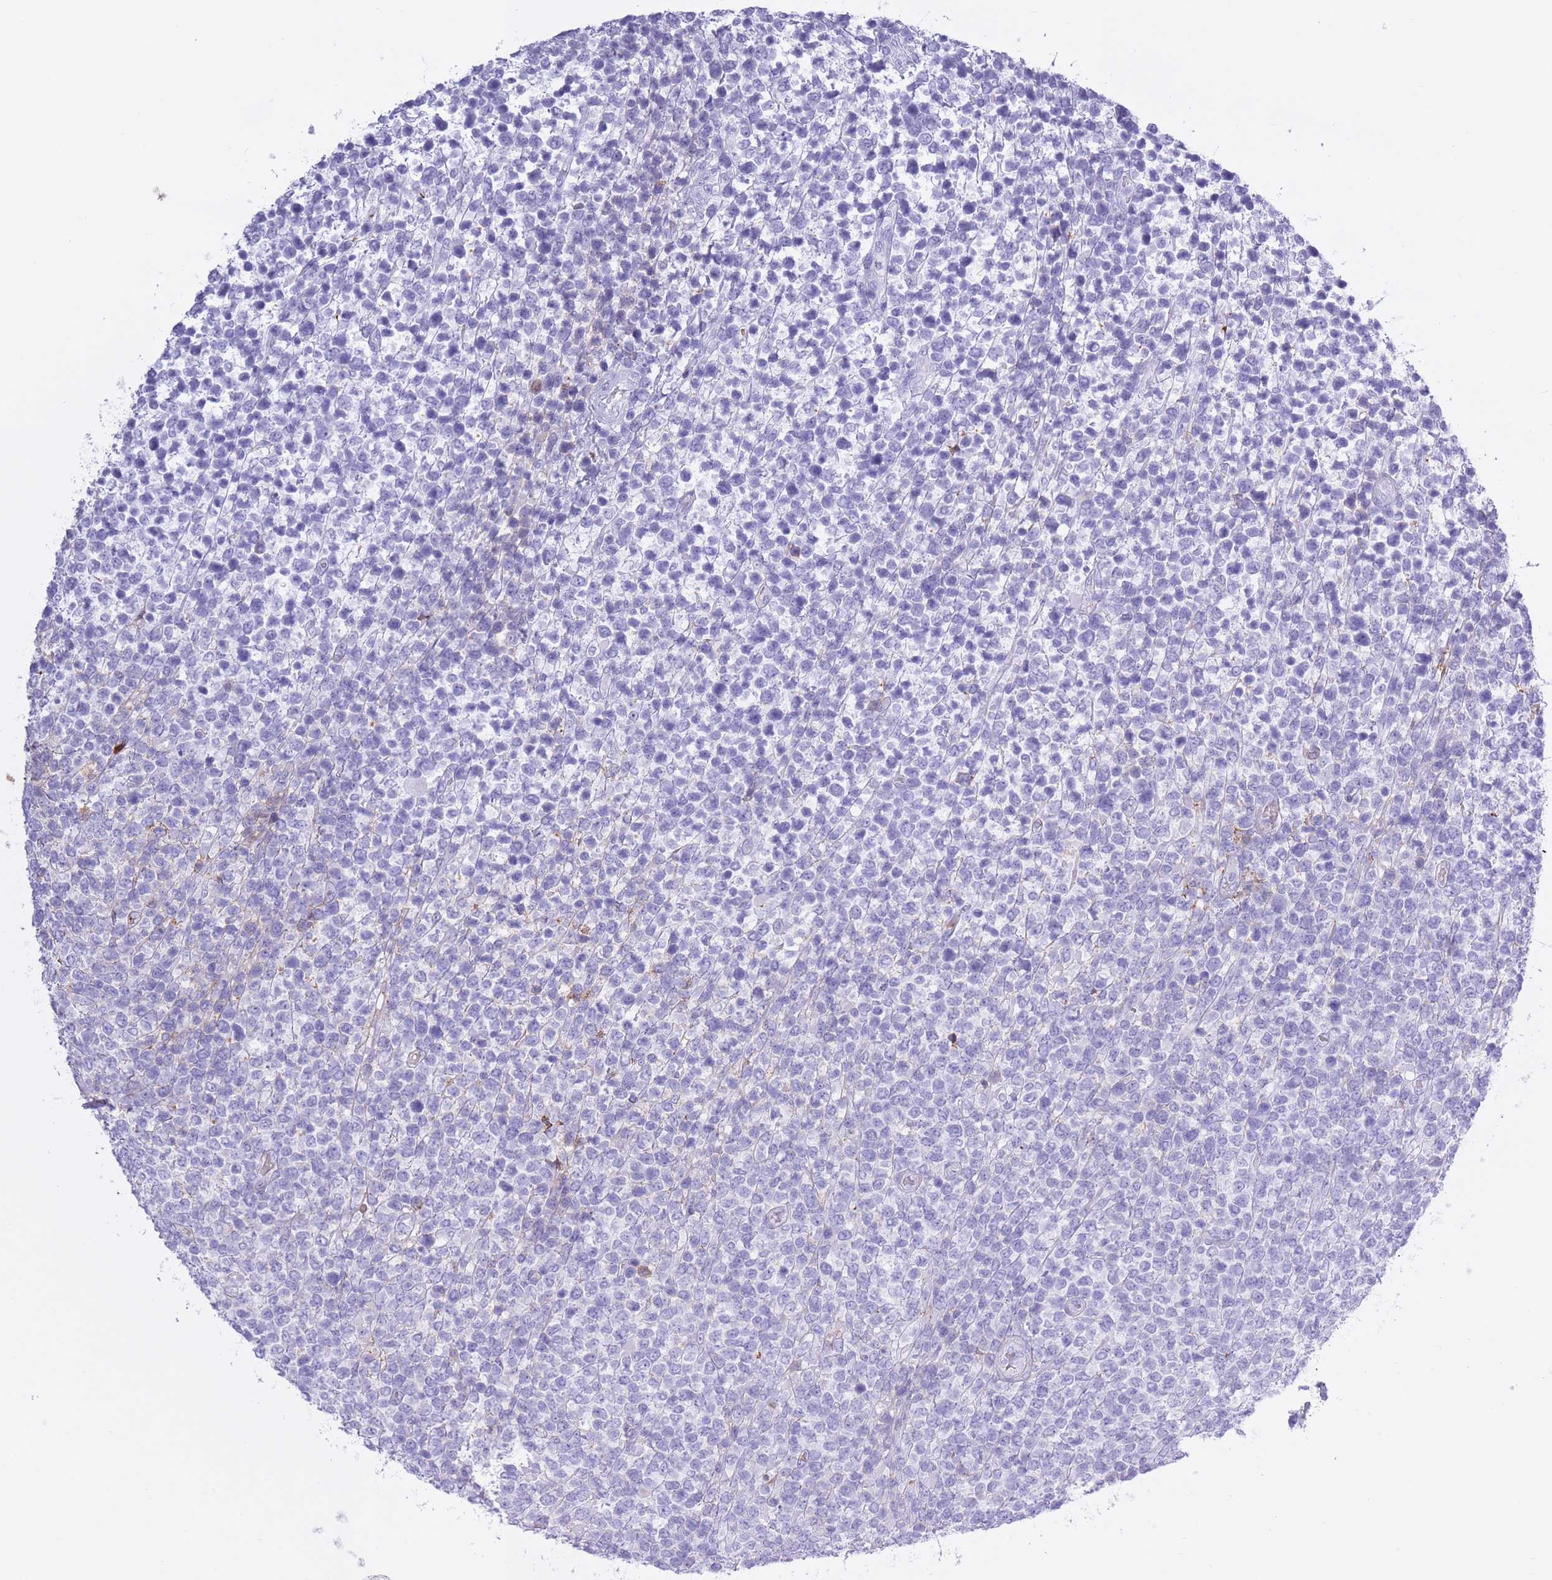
{"staining": {"intensity": "negative", "quantity": "none", "location": "none"}, "tissue": "lymphoma", "cell_type": "Tumor cells", "image_type": "cancer", "snomed": [{"axis": "morphology", "description": "Malignant lymphoma, non-Hodgkin's type, High grade"}, {"axis": "topography", "description": "Soft tissue"}], "caption": "There is no significant expression in tumor cells of lymphoma.", "gene": "AP3S2", "patient": {"sex": "female", "age": 56}}